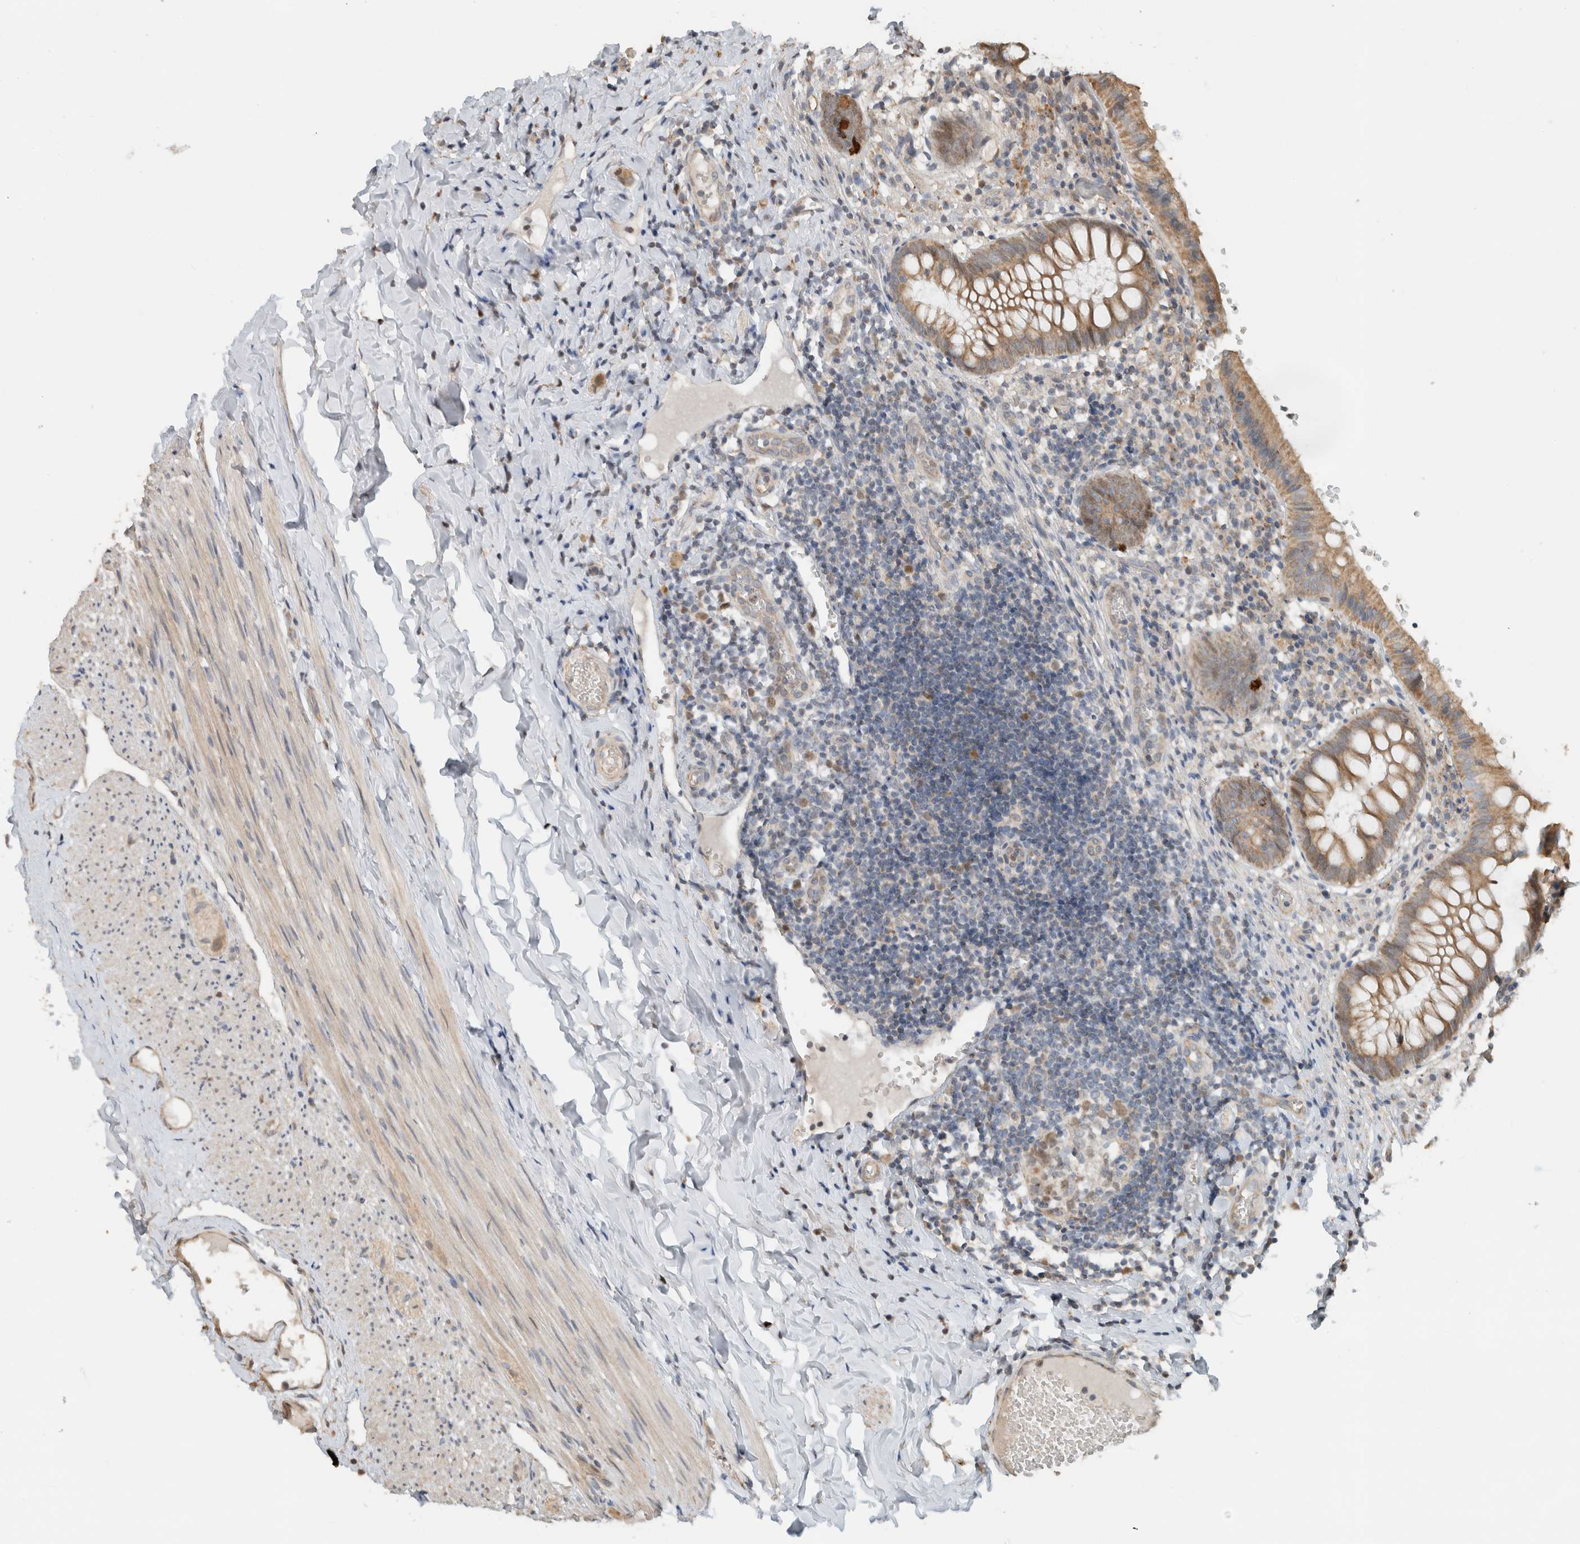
{"staining": {"intensity": "moderate", "quantity": ">75%", "location": "cytoplasmic/membranous"}, "tissue": "appendix", "cell_type": "Glandular cells", "image_type": "normal", "snomed": [{"axis": "morphology", "description": "Normal tissue, NOS"}, {"axis": "topography", "description": "Appendix"}], "caption": "An immunohistochemistry photomicrograph of unremarkable tissue is shown. Protein staining in brown shows moderate cytoplasmic/membranous positivity in appendix within glandular cells. The protein of interest is shown in brown color, while the nuclei are stained blue.", "gene": "GINS4", "patient": {"sex": "male", "age": 8}}